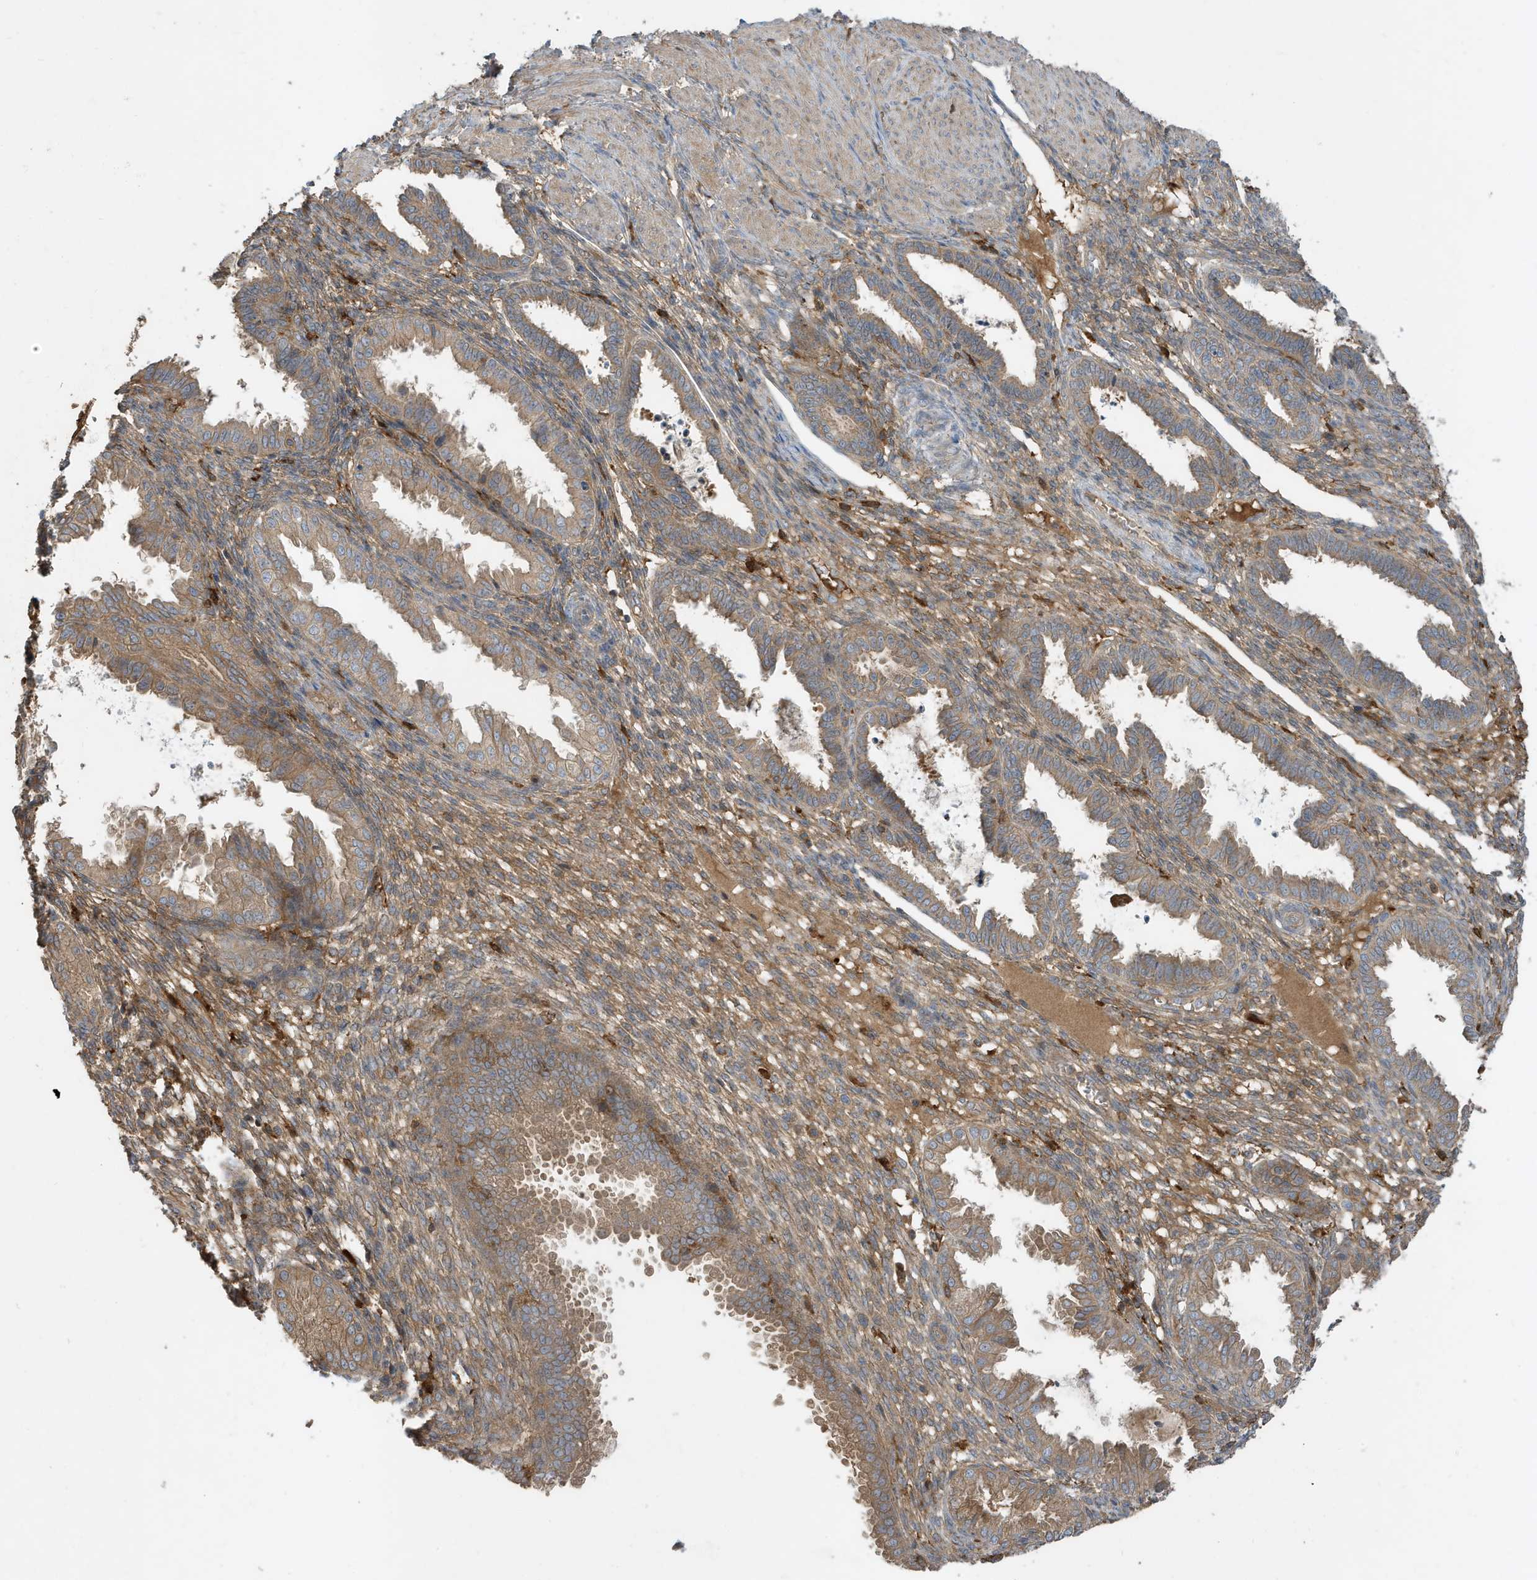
{"staining": {"intensity": "moderate", "quantity": "25%-75%", "location": "cytoplasmic/membranous"}, "tissue": "endometrium", "cell_type": "Cells in endometrial stroma", "image_type": "normal", "snomed": [{"axis": "morphology", "description": "Normal tissue, NOS"}, {"axis": "topography", "description": "Endometrium"}], "caption": "Immunohistochemical staining of unremarkable human endometrium displays moderate cytoplasmic/membranous protein staining in approximately 25%-75% of cells in endometrial stroma. The protein is stained brown, and the nuclei are stained in blue (DAB IHC with brightfield microscopy, high magnification).", "gene": "ABTB1", "patient": {"sex": "female", "age": 33}}